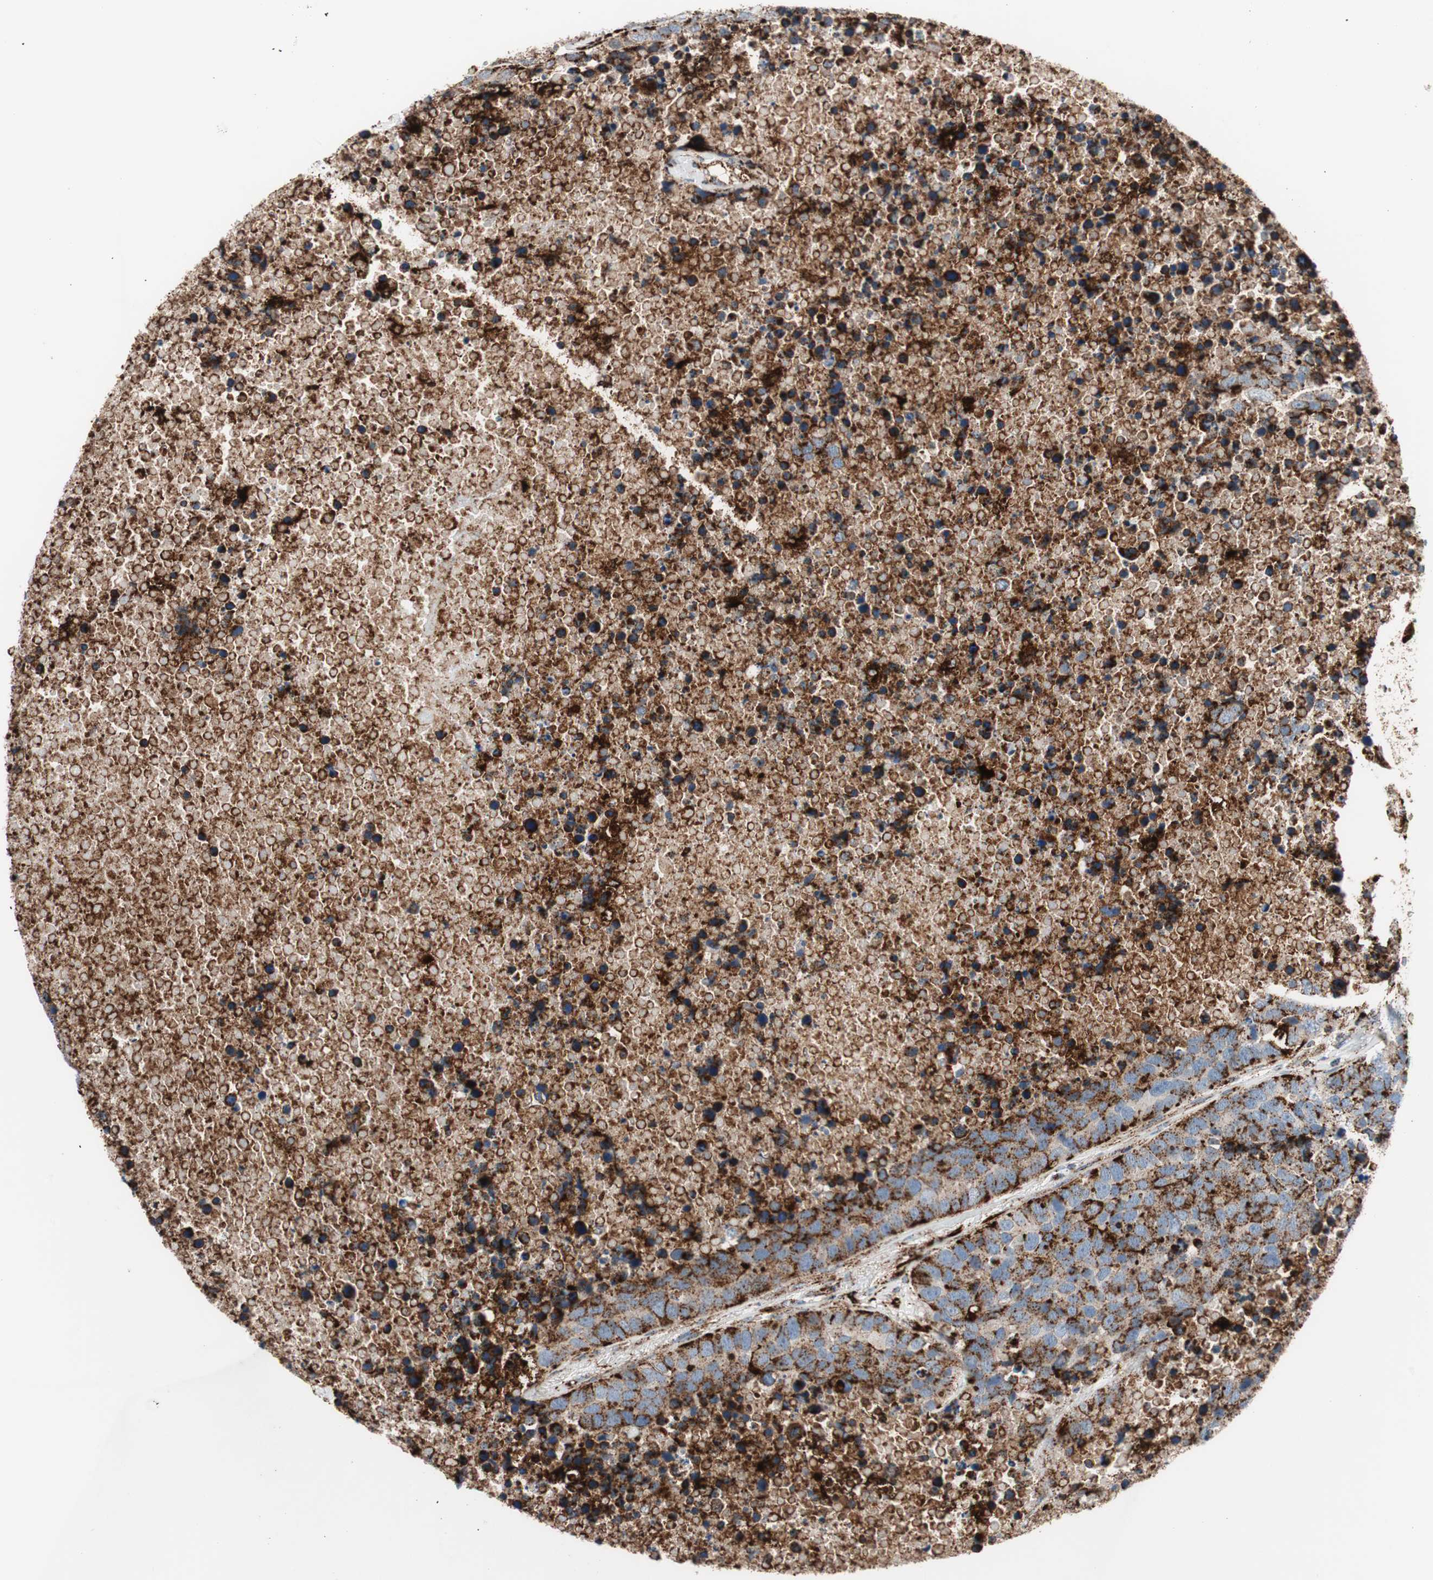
{"staining": {"intensity": "strong", "quantity": ">75%", "location": "cytoplasmic/membranous"}, "tissue": "carcinoid", "cell_type": "Tumor cells", "image_type": "cancer", "snomed": [{"axis": "morphology", "description": "Carcinoid, malignant, NOS"}, {"axis": "topography", "description": "Lung"}], "caption": "The image shows staining of malignant carcinoid, revealing strong cytoplasmic/membranous protein staining (brown color) within tumor cells.", "gene": "LAMP1", "patient": {"sex": "male", "age": 60}}